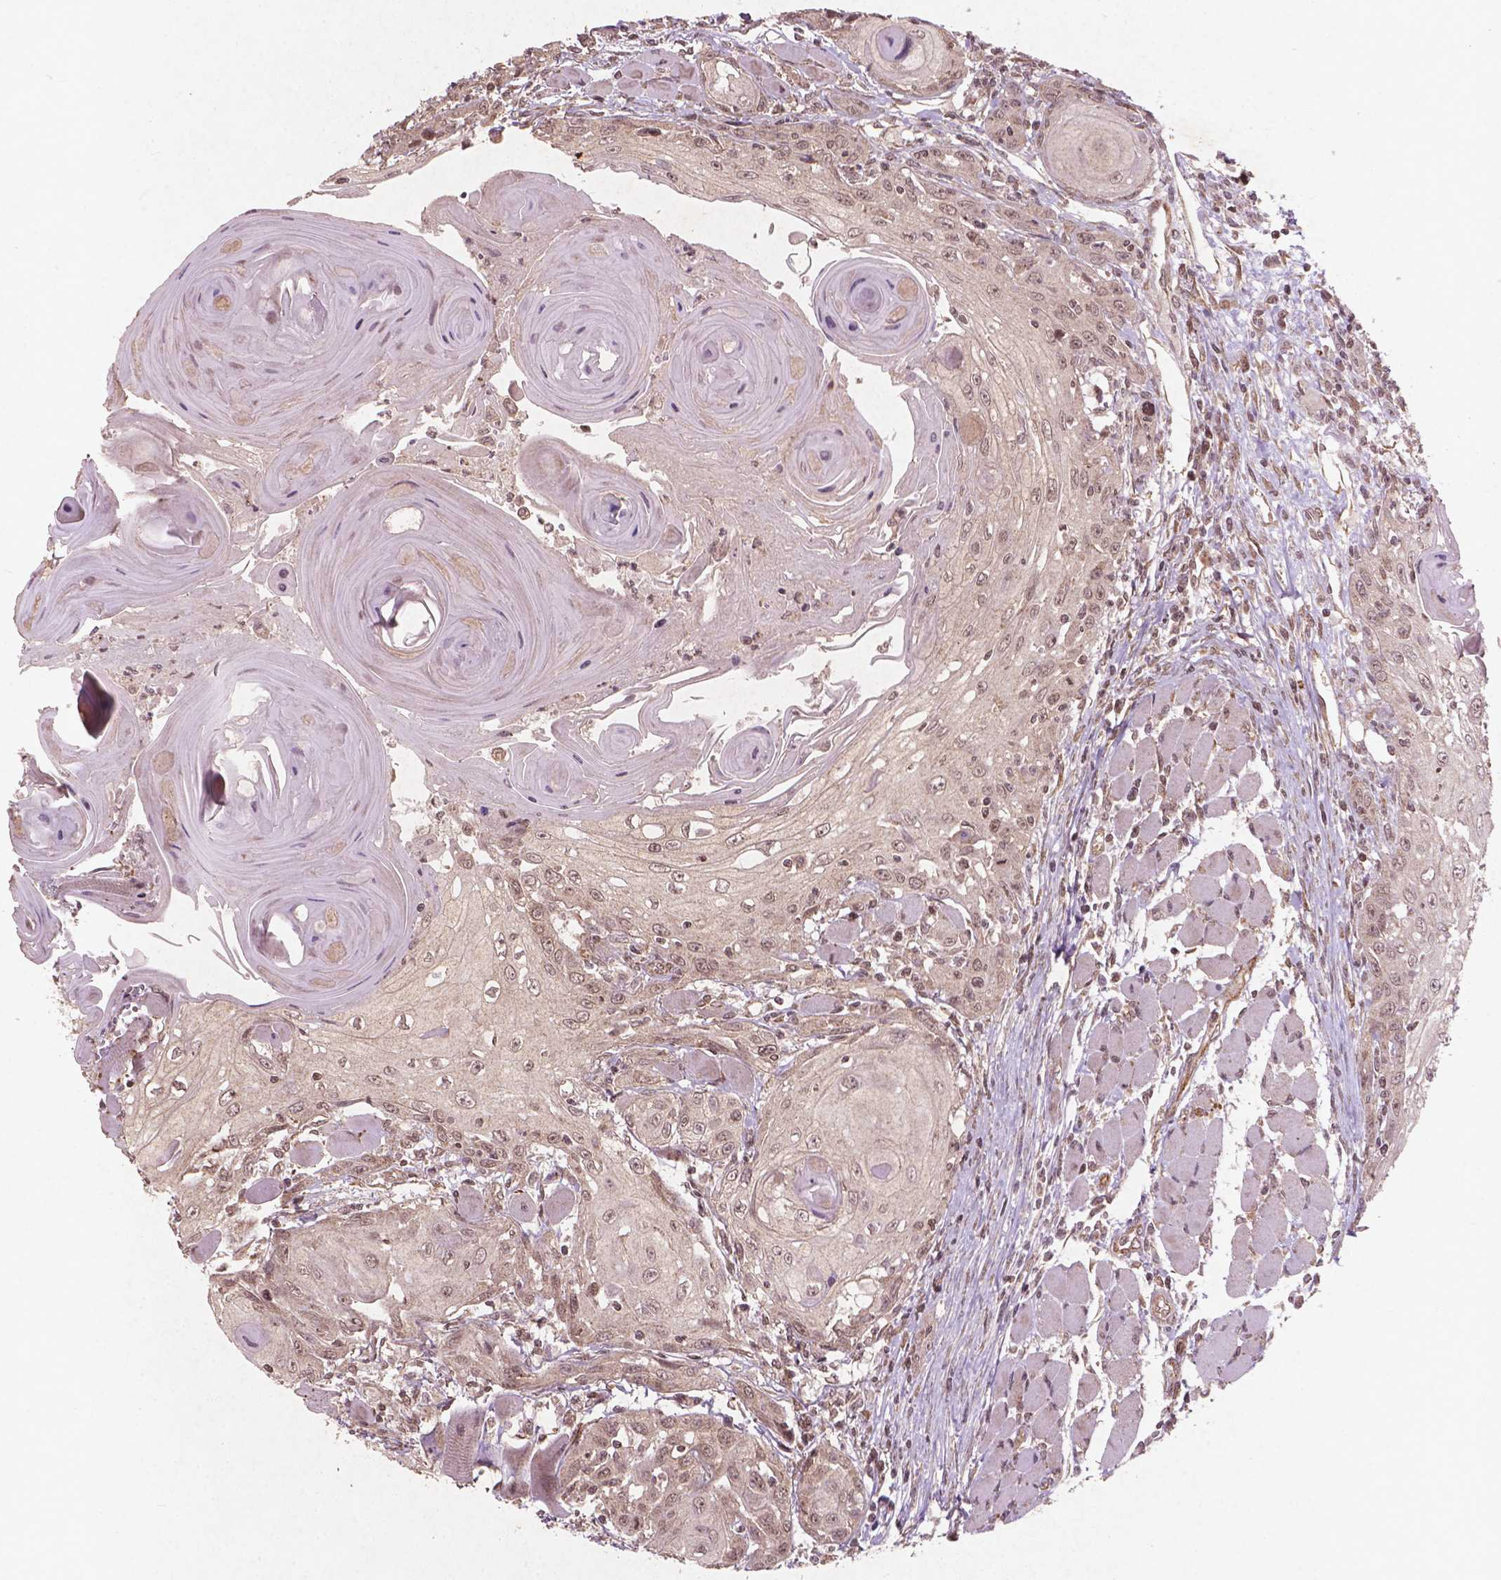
{"staining": {"intensity": "weak", "quantity": "25%-75%", "location": "nuclear"}, "tissue": "head and neck cancer", "cell_type": "Tumor cells", "image_type": "cancer", "snomed": [{"axis": "morphology", "description": "Squamous cell carcinoma, NOS"}, {"axis": "topography", "description": "Head-Neck"}], "caption": "Immunohistochemistry (DAB (3,3'-diaminobenzidine)) staining of human squamous cell carcinoma (head and neck) displays weak nuclear protein staining in about 25%-75% of tumor cells.", "gene": "SMAD2", "patient": {"sex": "female", "age": 80}}